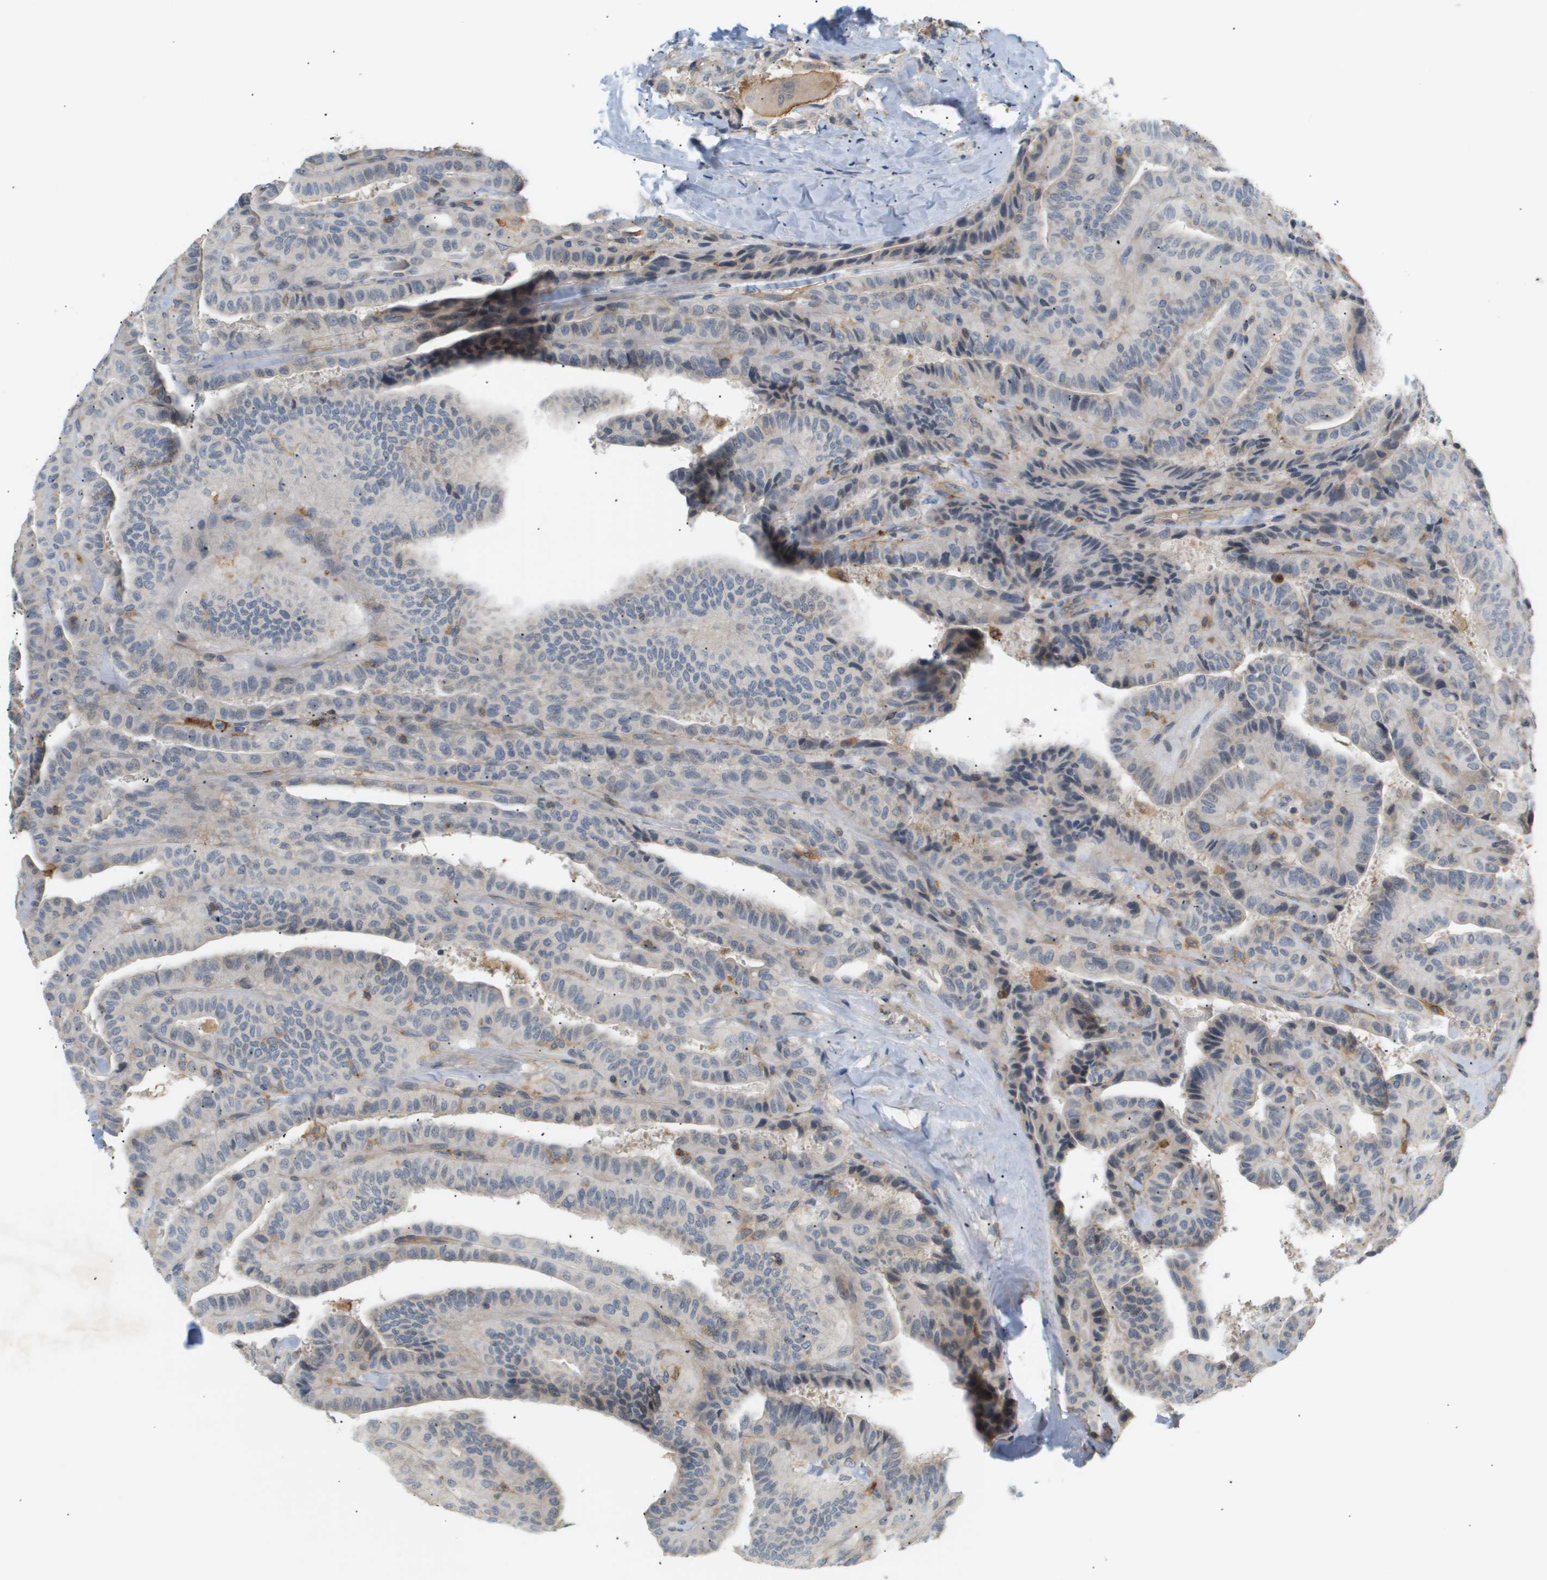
{"staining": {"intensity": "negative", "quantity": "none", "location": "none"}, "tissue": "thyroid cancer", "cell_type": "Tumor cells", "image_type": "cancer", "snomed": [{"axis": "morphology", "description": "Papillary adenocarcinoma, NOS"}, {"axis": "topography", "description": "Thyroid gland"}], "caption": "This image is of thyroid cancer stained with immunohistochemistry to label a protein in brown with the nuclei are counter-stained blue. There is no expression in tumor cells.", "gene": "CORO2B", "patient": {"sex": "male", "age": 77}}